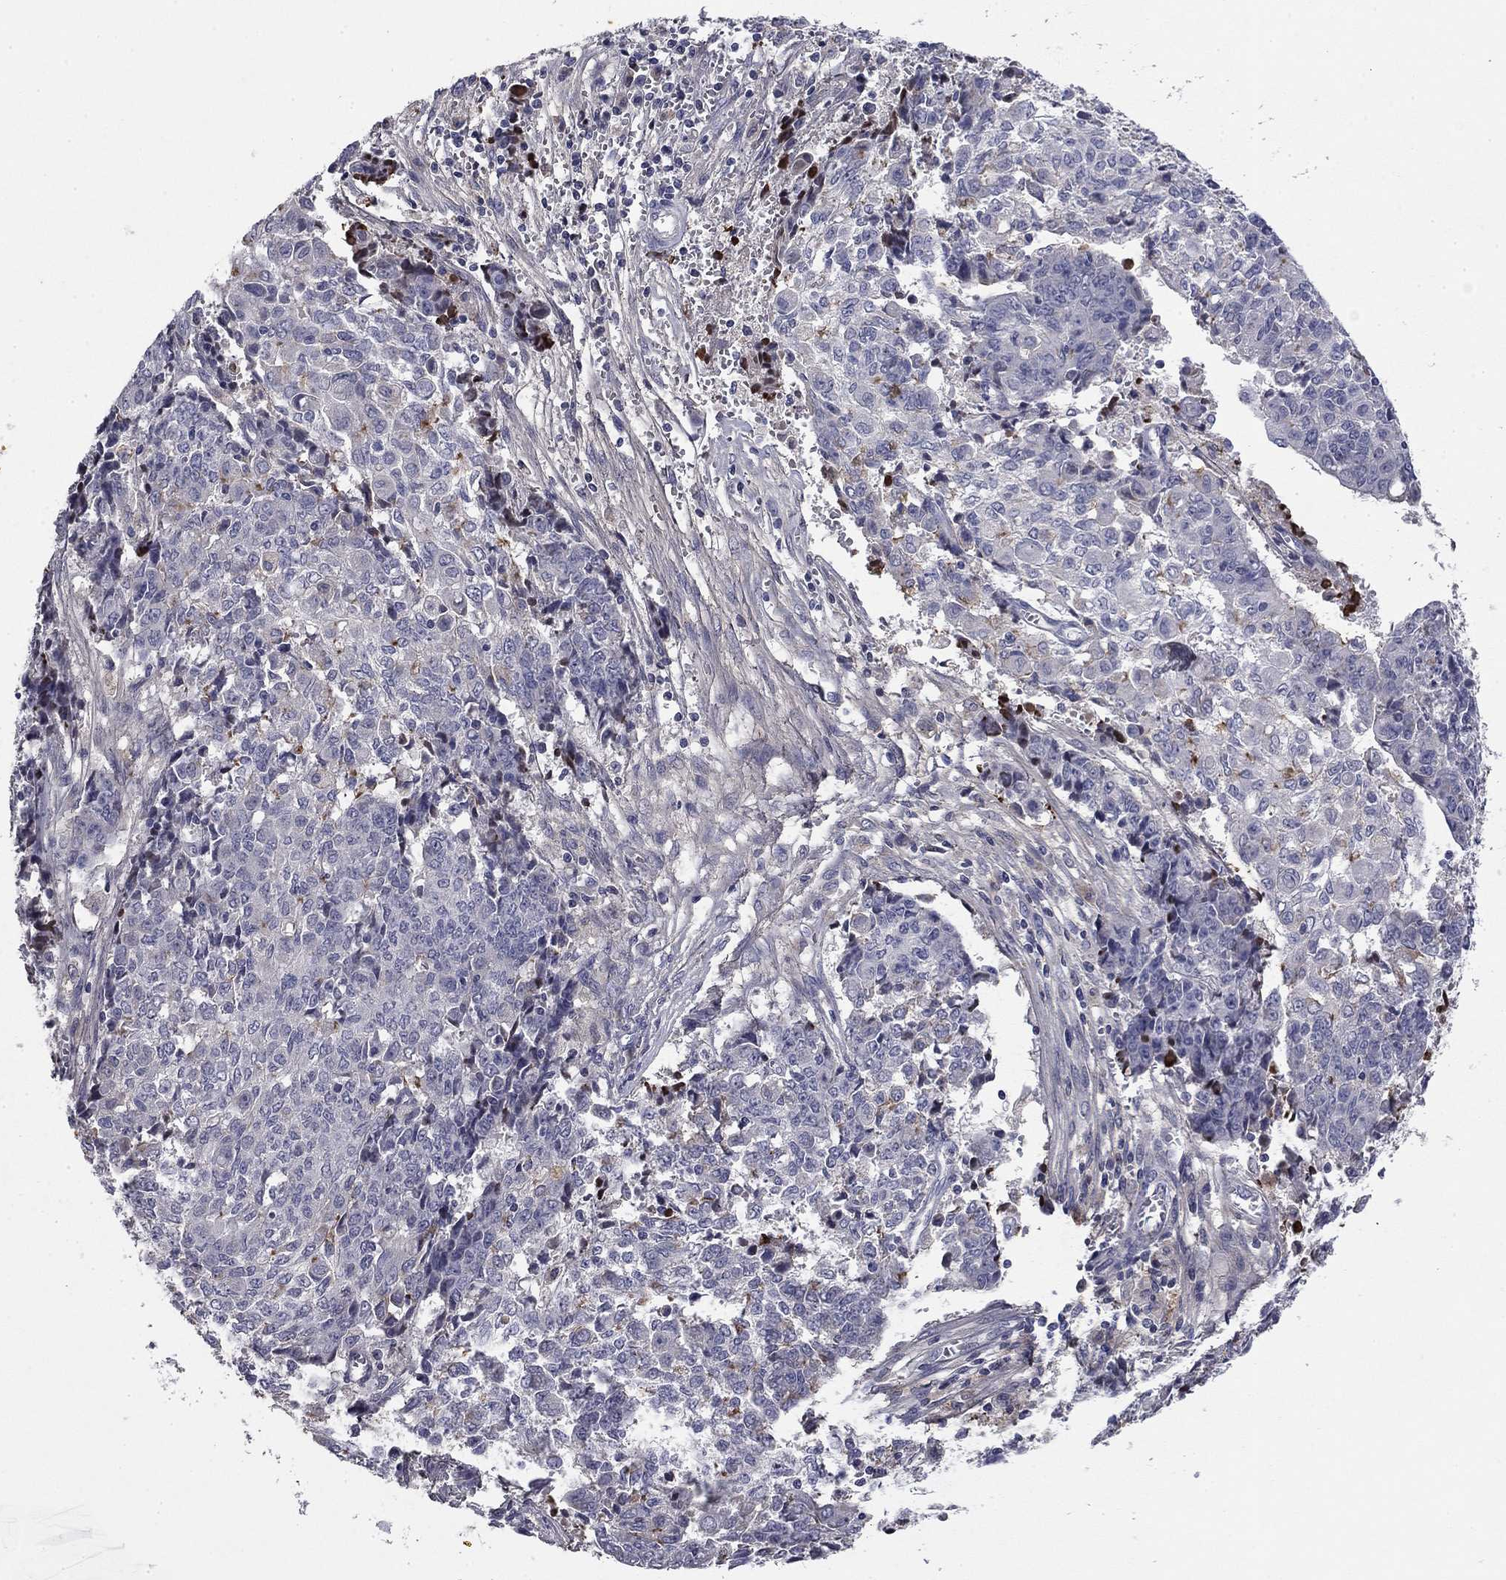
{"staining": {"intensity": "negative", "quantity": "none", "location": "none"}, "tissue": "ovarian cancer", "cell_type": "Tumor cells", "image_type": "cancer", "snomed": [{"axis": "morphology", "description": "Carcinoma, endometroid"}, {"axis": "topography", "description": "Ovary"}], "caption": "DAB (3,3'-diaminobenzidine) immunohistochemical staining of ovarian cancer reveals no significant expression in tumor cells.", "gene": "COL2A1", "patient": {"sex": "female", "age": 42}}